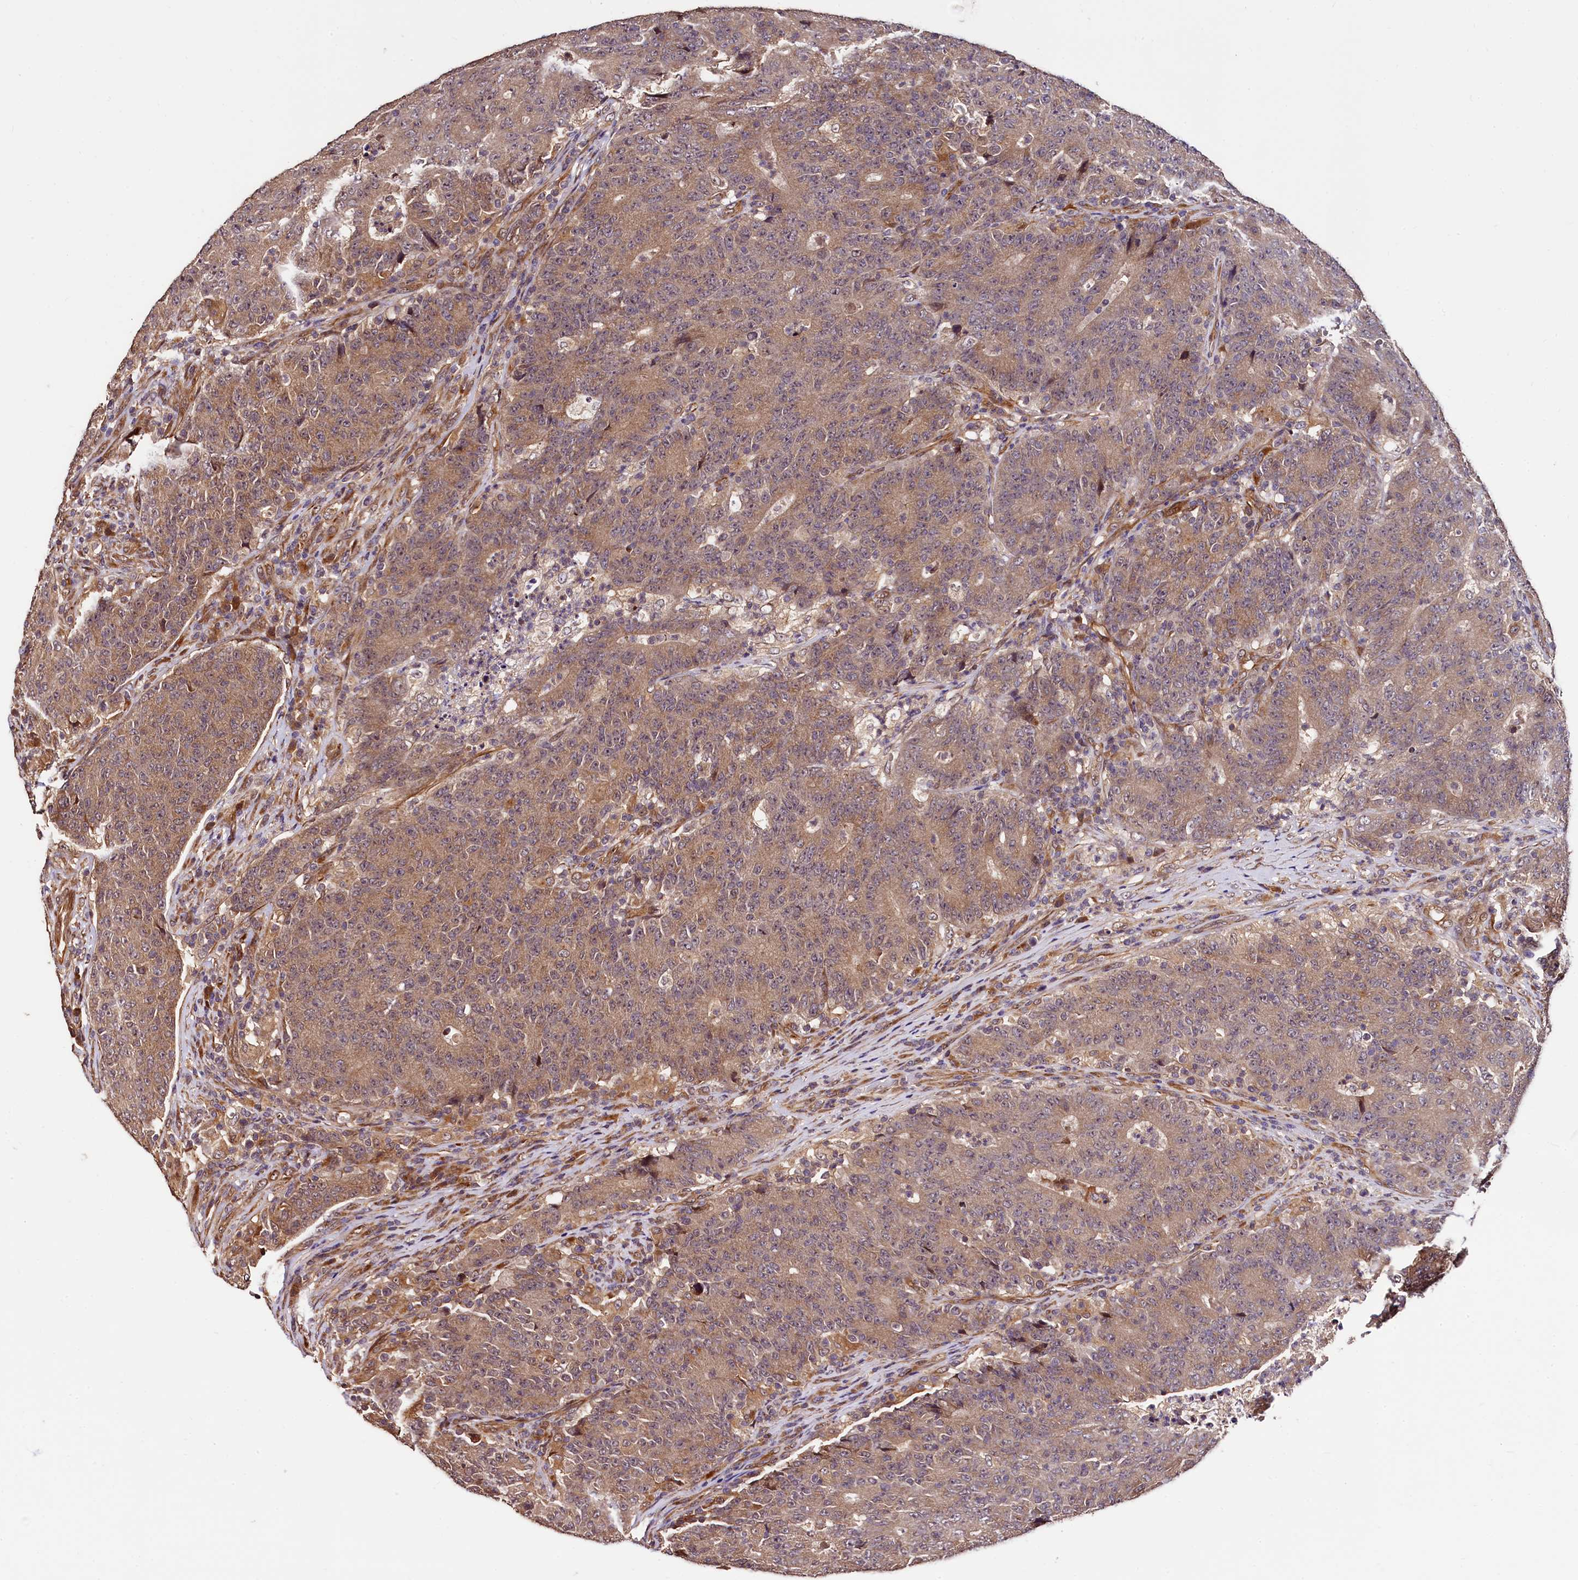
{"staining": {"intensity": "moderate", "quantity": ">75%", "location": "cytoplasmic/membranous"}, "tissue": "colorectal cancer", "cell_type": "Tumor cells", "image_type": "cancer", "snomed": [{"axis": "morphology", "description": "Adenocarcinoma, NOS"}, {"axis": "topography", "description": "Colon"}], "caption": "Protein expression analysis of colorectal cancer (adenocarcinoma) shows moderate cytoplasmic/membranous expression in about >75% of tumor cells.", "gene": "TBCEL", "patient": {"sex": "female", "age": 75}}